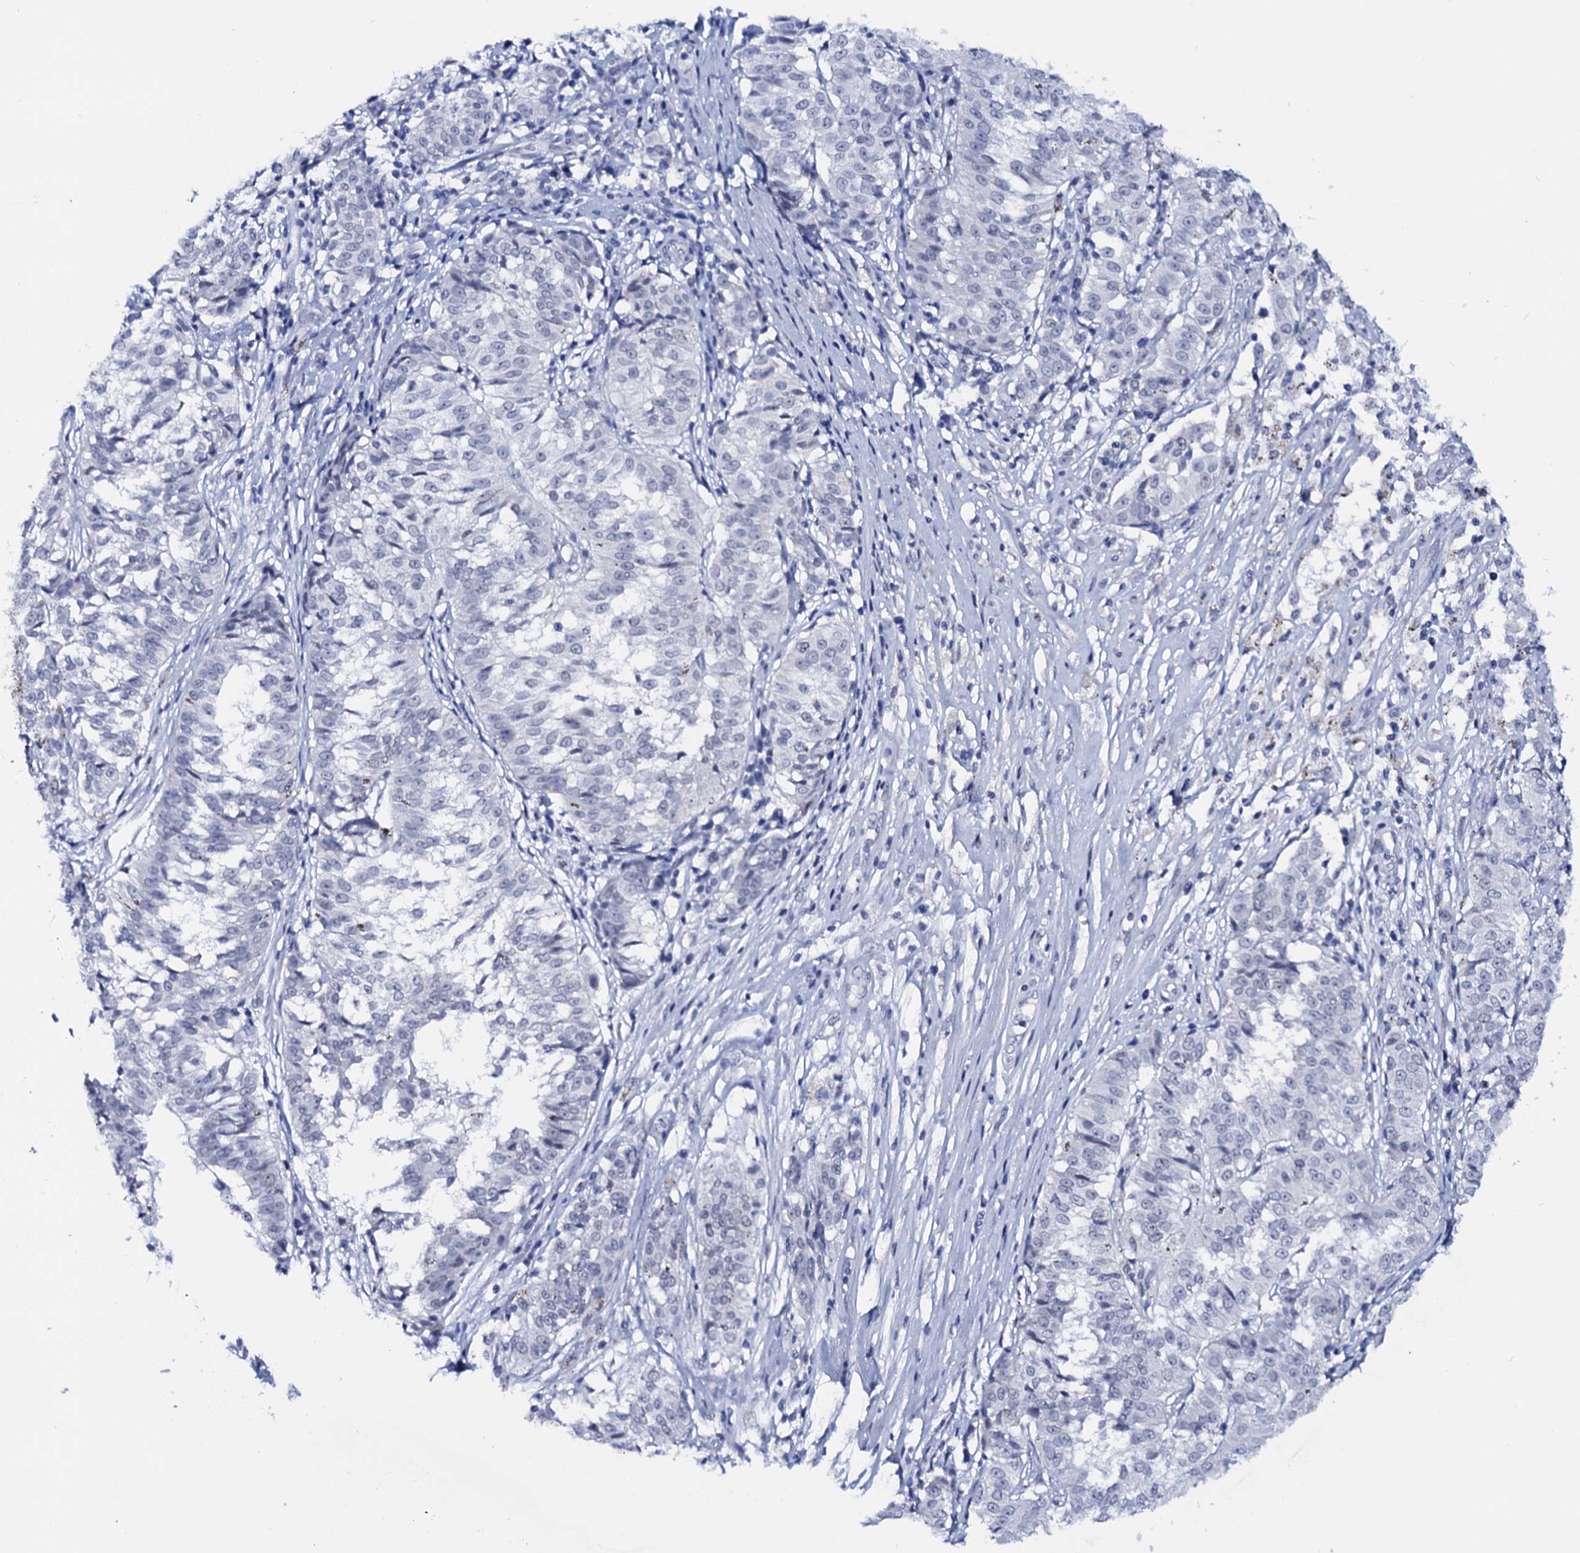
{"staining": {"intensity": "negative", "quantity": "none", "location": "none"}, "tissue": "melanoma", "cell_type": "Tumor cells", "image_type": "cancer", "snomed": [{"axis": "morphology", "description": "Malignant melanoma, NOS"}, {"axis": "topography", "description": "Skin"}], "caption": "The immunohistochemistry photomicrograph has no significant staining in tumor cells of melanoma tissue.", "gene": "C16orf87", "patient": {"sex": "female", "age": 72}}